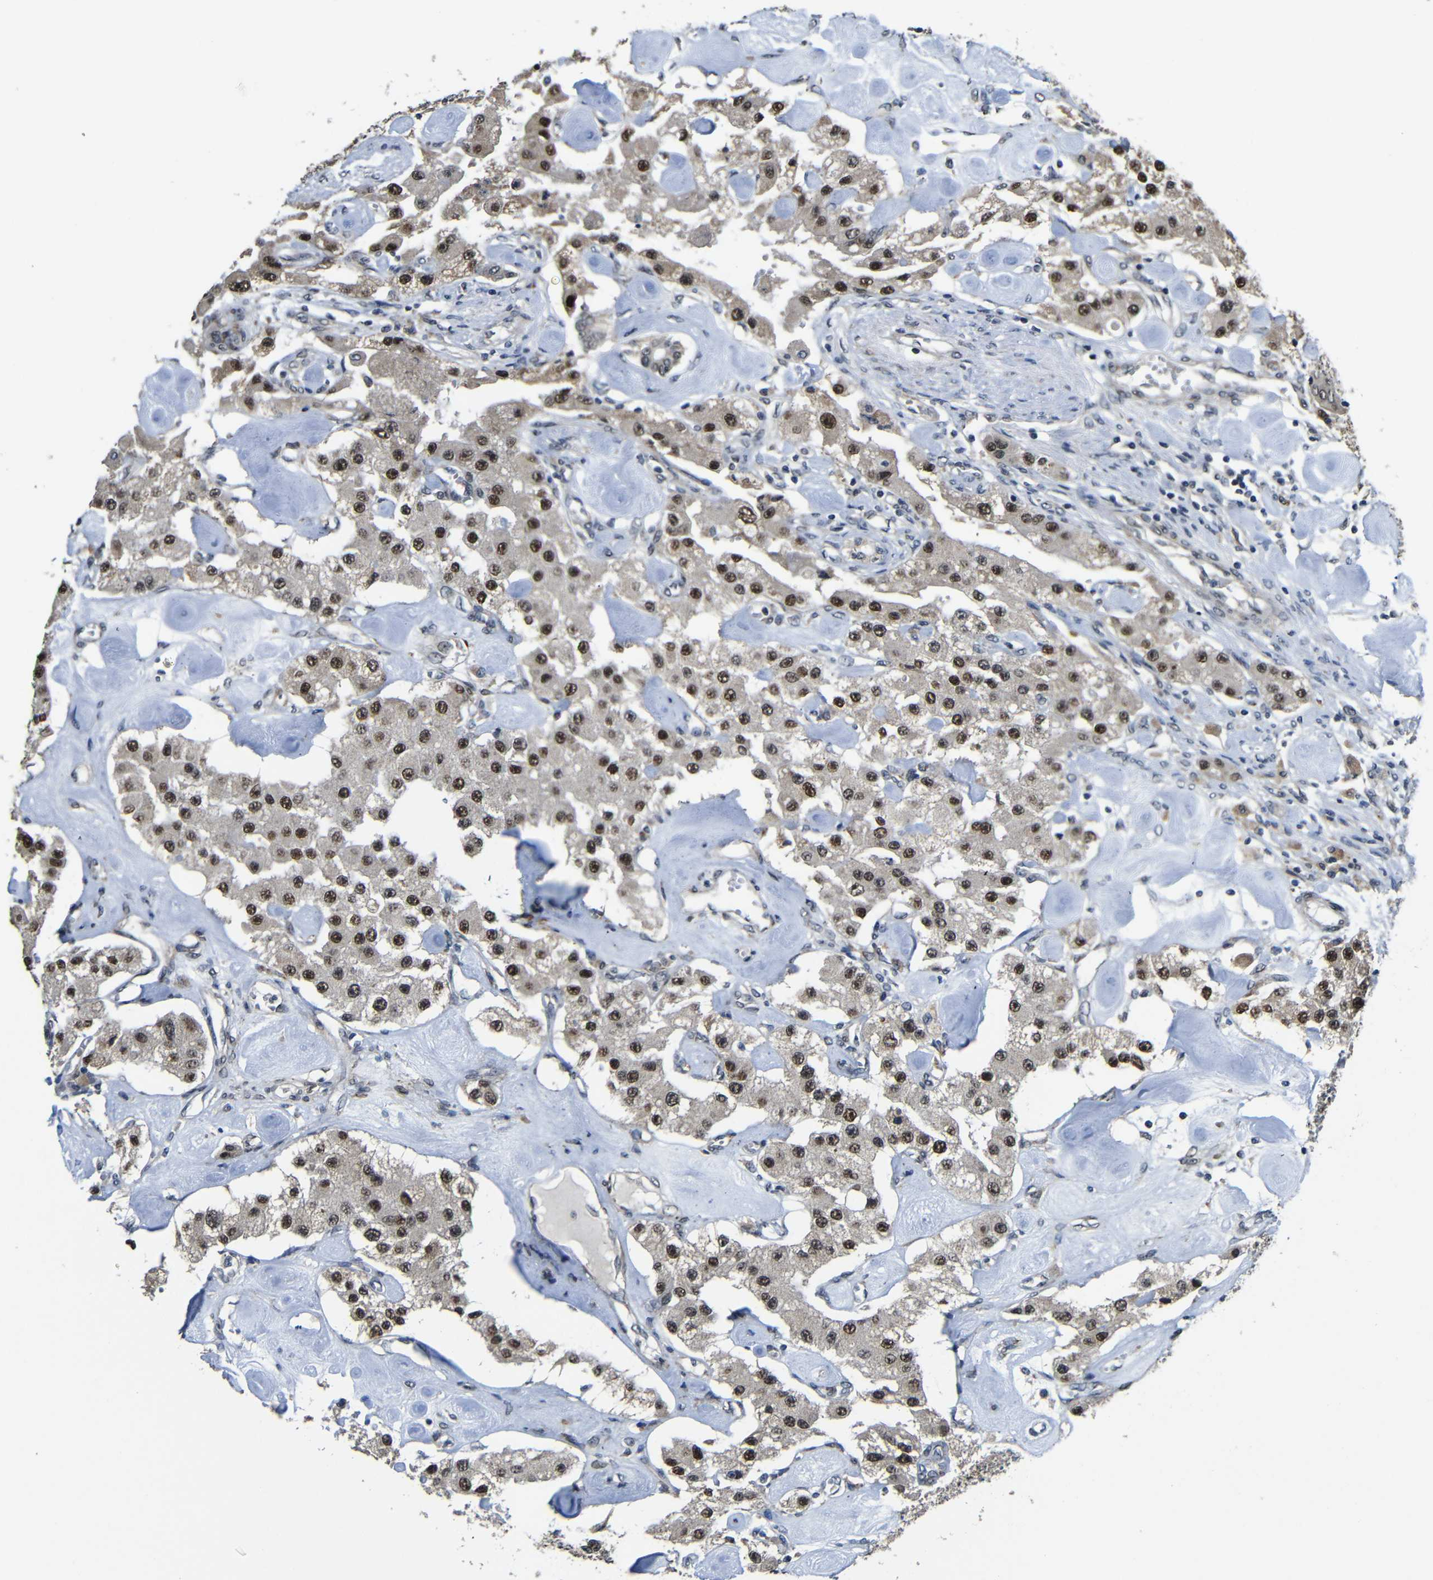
{"staining": {"intensity": "moderate", "quantity": ">75%", "location": "nuclear"}, "tissue": "carcinoid", "cell_type": "Tumor cells", "image_type": "cancer", "snomed": [{"axis": "morphology", "description": "Carcinoid, malignant, NOS"}, {"axis": "topography", "description": "Pancreas"}], "caption": "Moderate nuclear protein positivity is present in about >75% of tumor cells in carcinoid (malignant).", "gene": "FAM172A", "patient": {"sex": "male", "age": 41}}